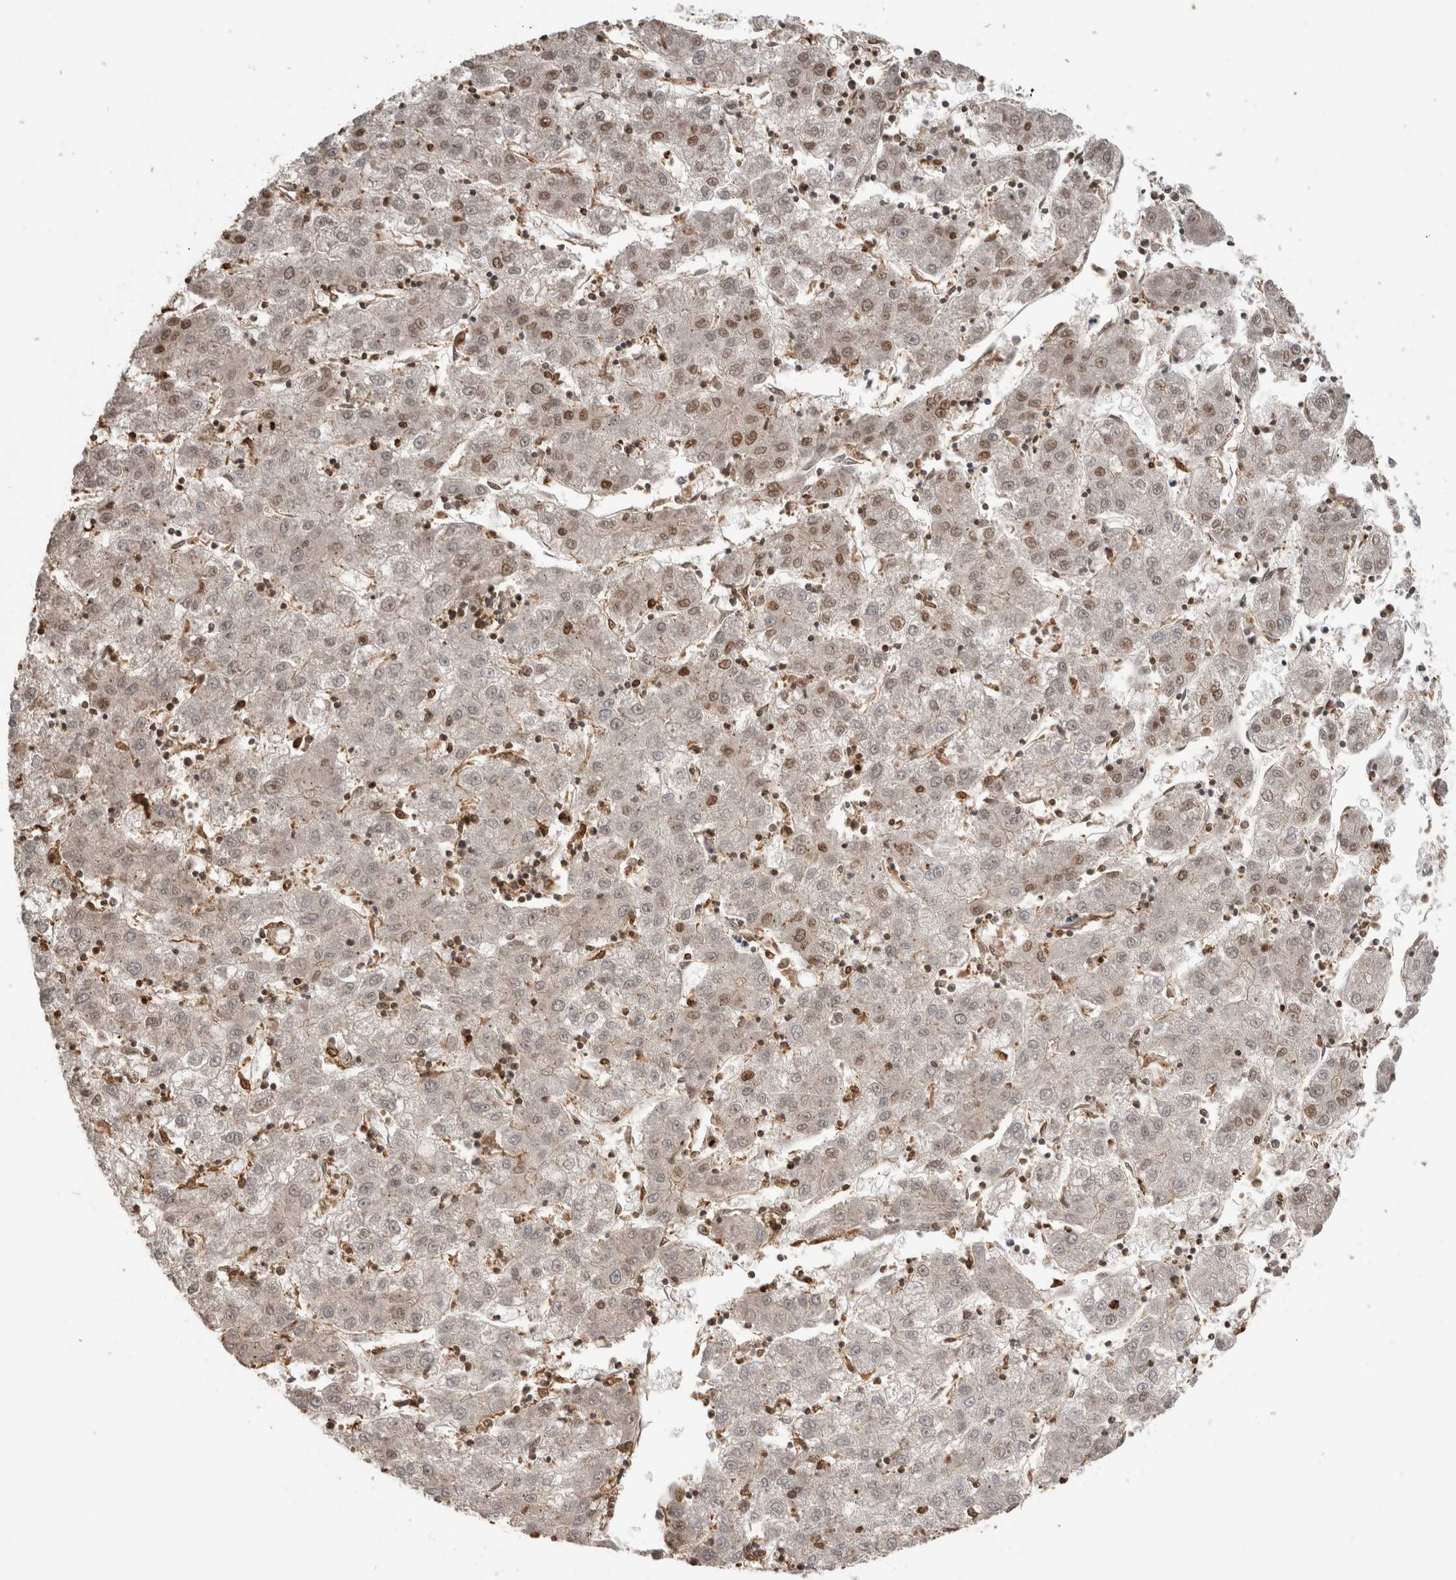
{"staining": {"intensity": "moderate", "quantity": ">75%", "location": "cytoplasmic/membranous,nuclear"}, "tissue": "liver cancer", "cell_type": "Tumor cells", "image_type": "cancer", "snomed": [{"axis": "morphology", "description": "Carcinoma, Hepatocellular, NOS"}, {"axis": "topography", "description": "Liver"}], "caption": "Hepatocellular carcinoma (liver) stained with a brown dye shows moderate cytoplasmic/membranous and nuclear positive positivity in about >75% of tumor cells.", "gene": "IMMP2L", "patient": {"sex": "male", "age": 72}}